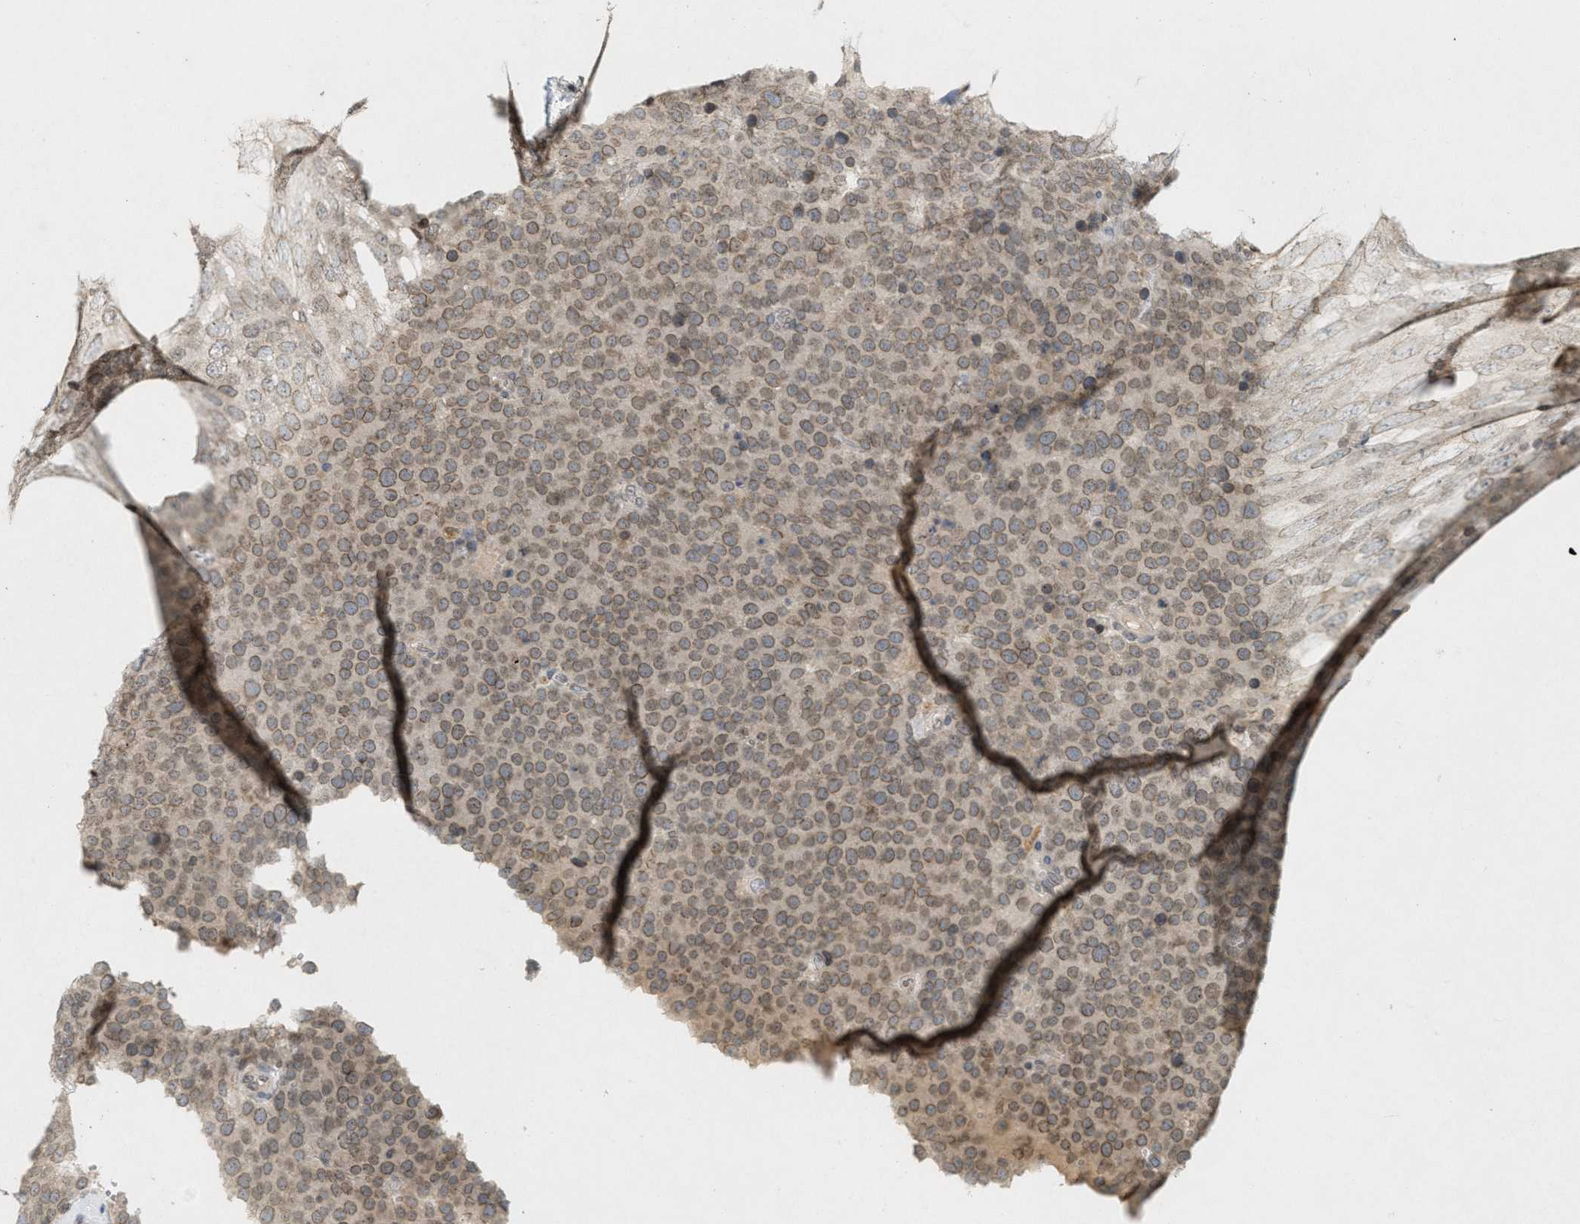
{"staining": {"intensity": "moderate", "quantity": ">75%", "location": "cytoplasmic/membranous,nuclear"}, "tissue": "testis cancer", "cell_type": "Tumor cells", "image_type": "cancer", "snomed": [{"axis": "morphology", "description": "Normal tissue, NOS"}, {"axis": "morphology", "description": "Seminoma, NOS"}, {"axis": "topography", "description": "Testis"}], "caption": "An IHC micrograph of tumor tissue is shown. Protein staining in brown labels moderate cytoplasmic/membranous and nuclear positivity in testis cancer within tumor cells.", "gene": "ABHD6", "patient": {"sex": "male", "age": 71}}